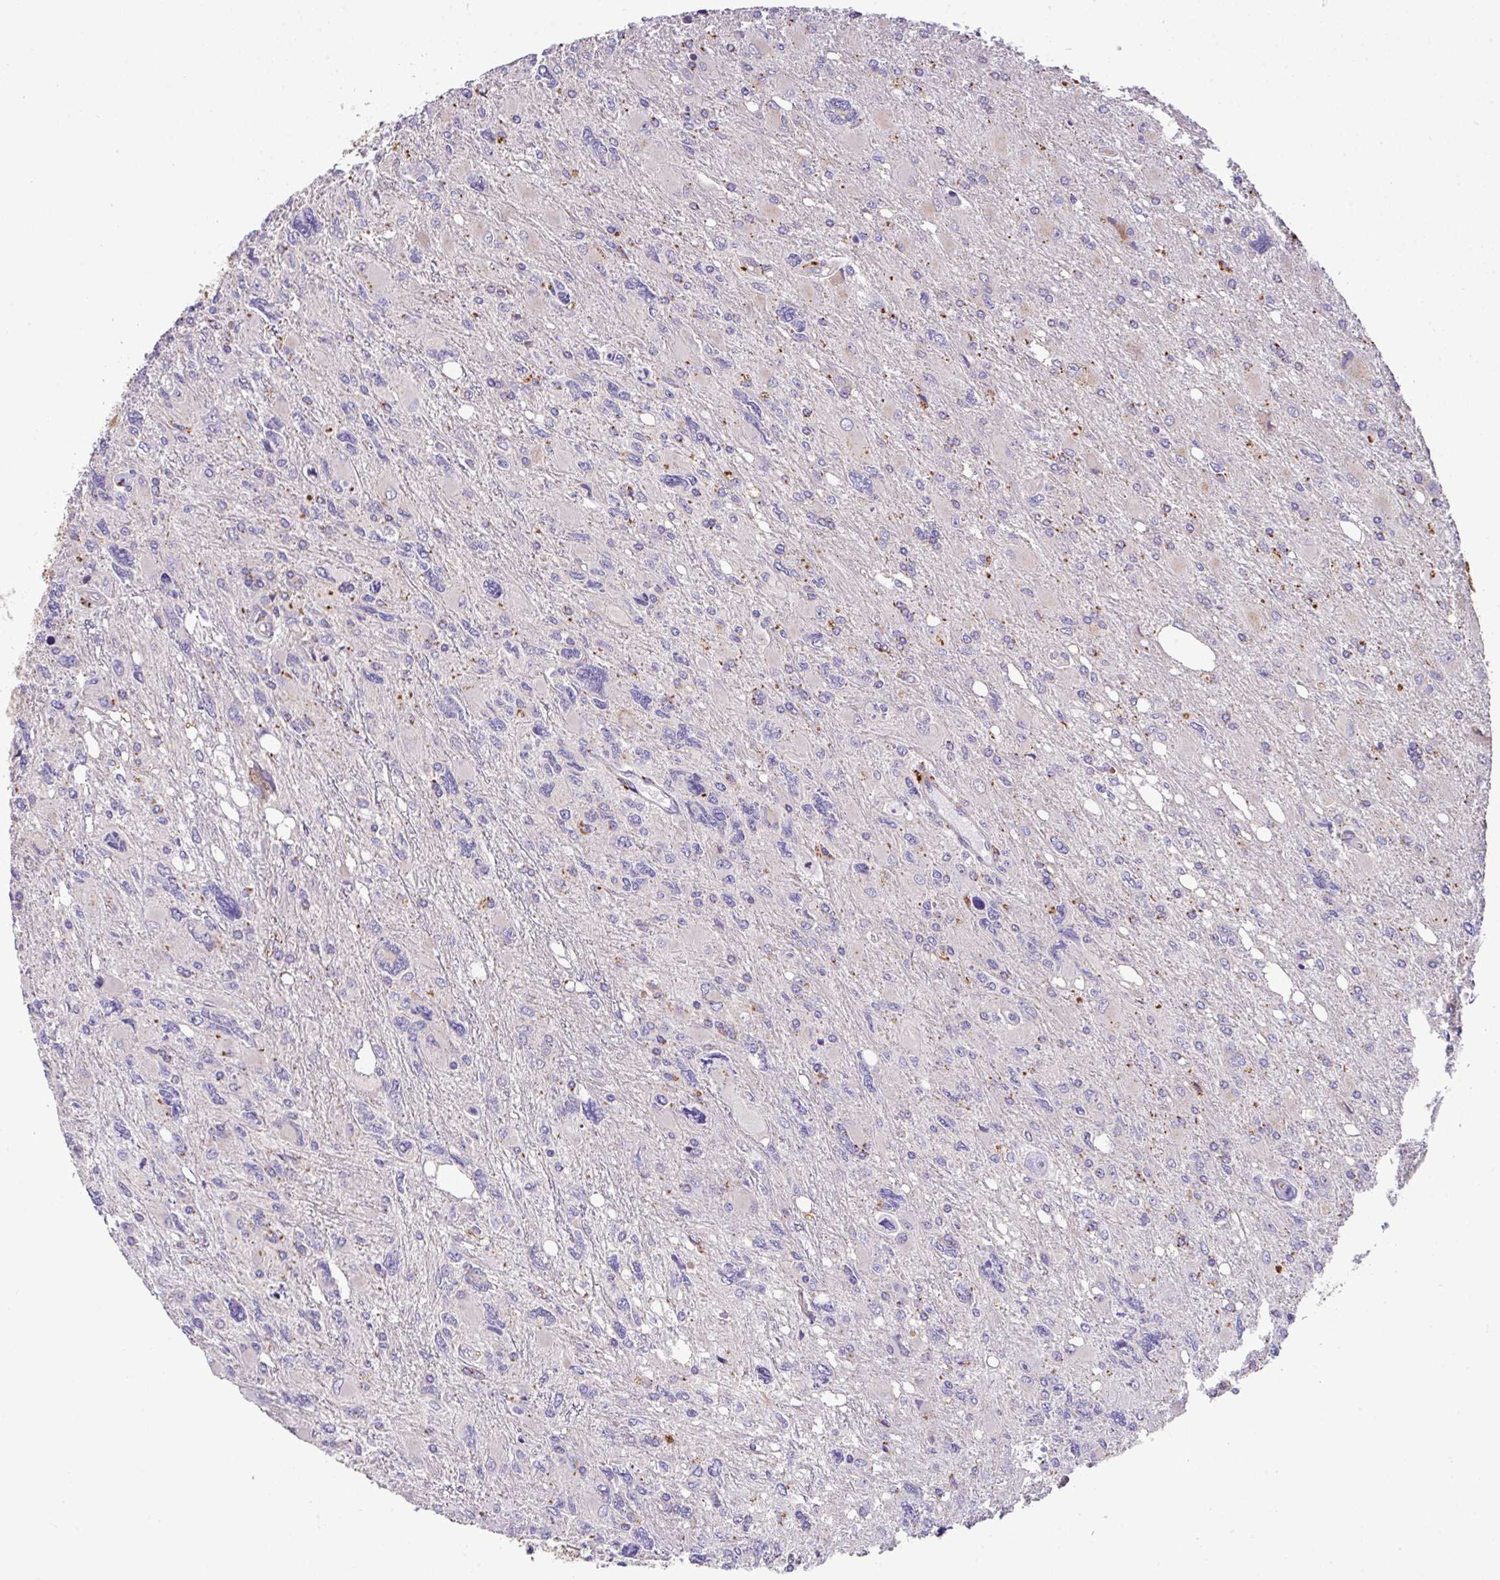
{"staining": {"intensity": "moderate", "quantity": "<25%", "location": "cytoplasmic/membranous"}, "tissue": "glioma", "cell_type": "Tumor cells", "image_type": "cancer", "snomed": [{"axis": "morphology", "description": "Glioma, malignant, High grade"}, {"axis": "topography", "description": "Brain"}], "caption": "The histopathology image exhibits a brown stain indicating the presence of a protein in the cytoplasmic/membranous of tumor cells in glioma.", "gene": "EPN3", "patient": {"sex": "male", "age": 67}}